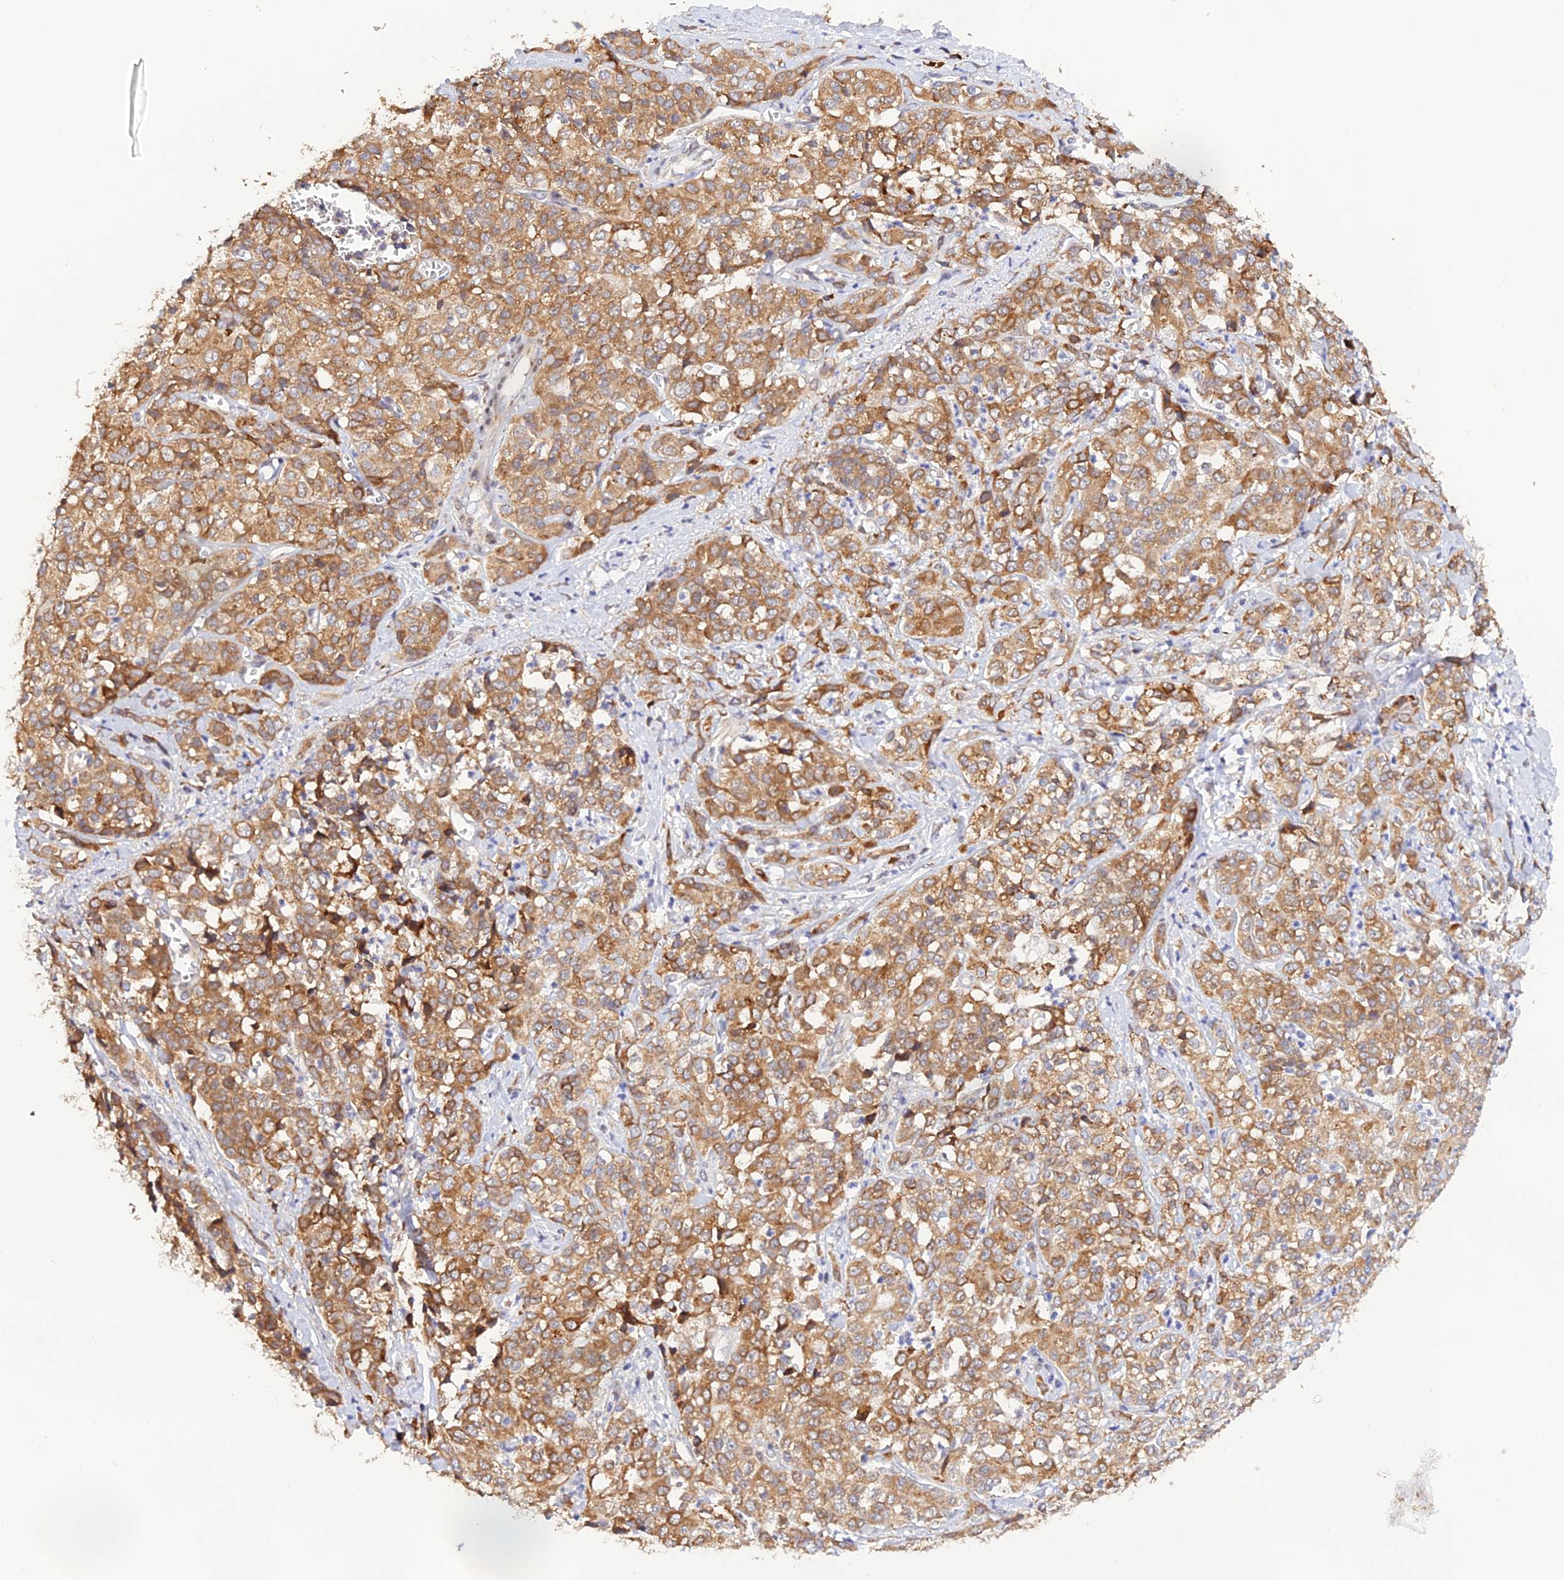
{"staining": {"intensity": "moderate", "quantity": ">75%", "location": "cytoplasmic/membranous"}, "tissue": "liver cancer", "cell_type": "Tumor cells", "image_type": "cancer", "snomed": [{"axis": "morphology", "description": "Cholangiocarcinoma"}, {"axis": "topography", "description": "Liver"}], "caption": "Immunohistochemical staining of human liver cancer reveals medium levels of moderate cytoplasmic/membranous positivity in about >75% of tumor cells.", "gene": "SNX17", "patient": {"sex": "female", "age": 77}}